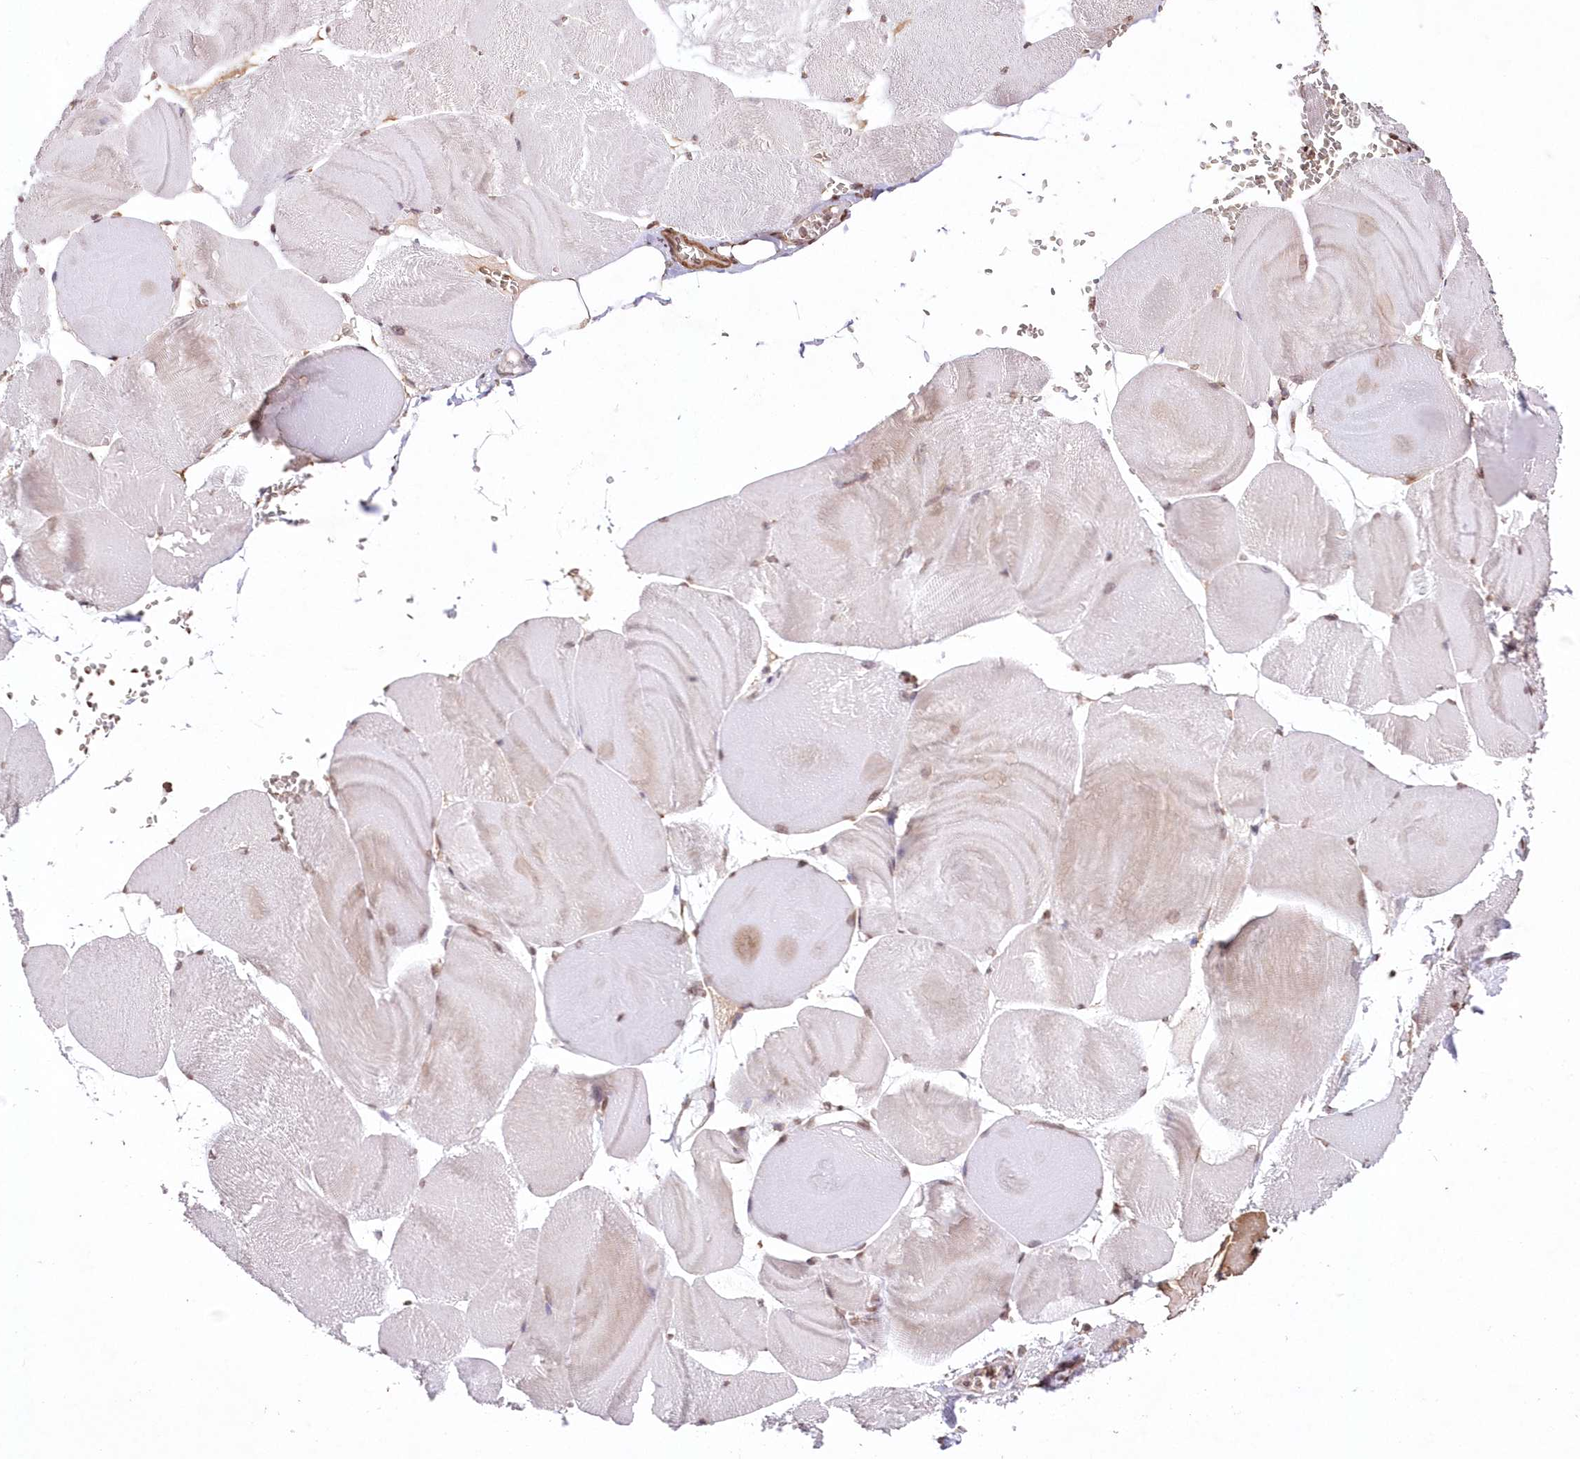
{"staining": {"intensity": "moderate", "quantity": "25%-75%", "location": "cytoplasmic/membranous"}, "tissue": "skeletal muscle", "cell_type": "Myocytes", "image_type": "normal", "snomed": [{"axis": "morphology", "description": "Normal tissue, NOS"}, {"axis": "morphology", "description": "Basal cell carcinoma"}, {"axis": "topography", "description": "Skeletal muscle"}], "caption": "Immunohistochemistry (IHC) photomicrograph of normal skeletal muscle: human skeletal muscle stained using IHC exhibits medium levels of moderate protein expression localized specifically in the cytoplasmic/membranous of myocytes, appearing as a cytoplasmic/membranous brown color.", "gene": "ENSG00000275740", "patient": {"sex": "female", "age": 64}}